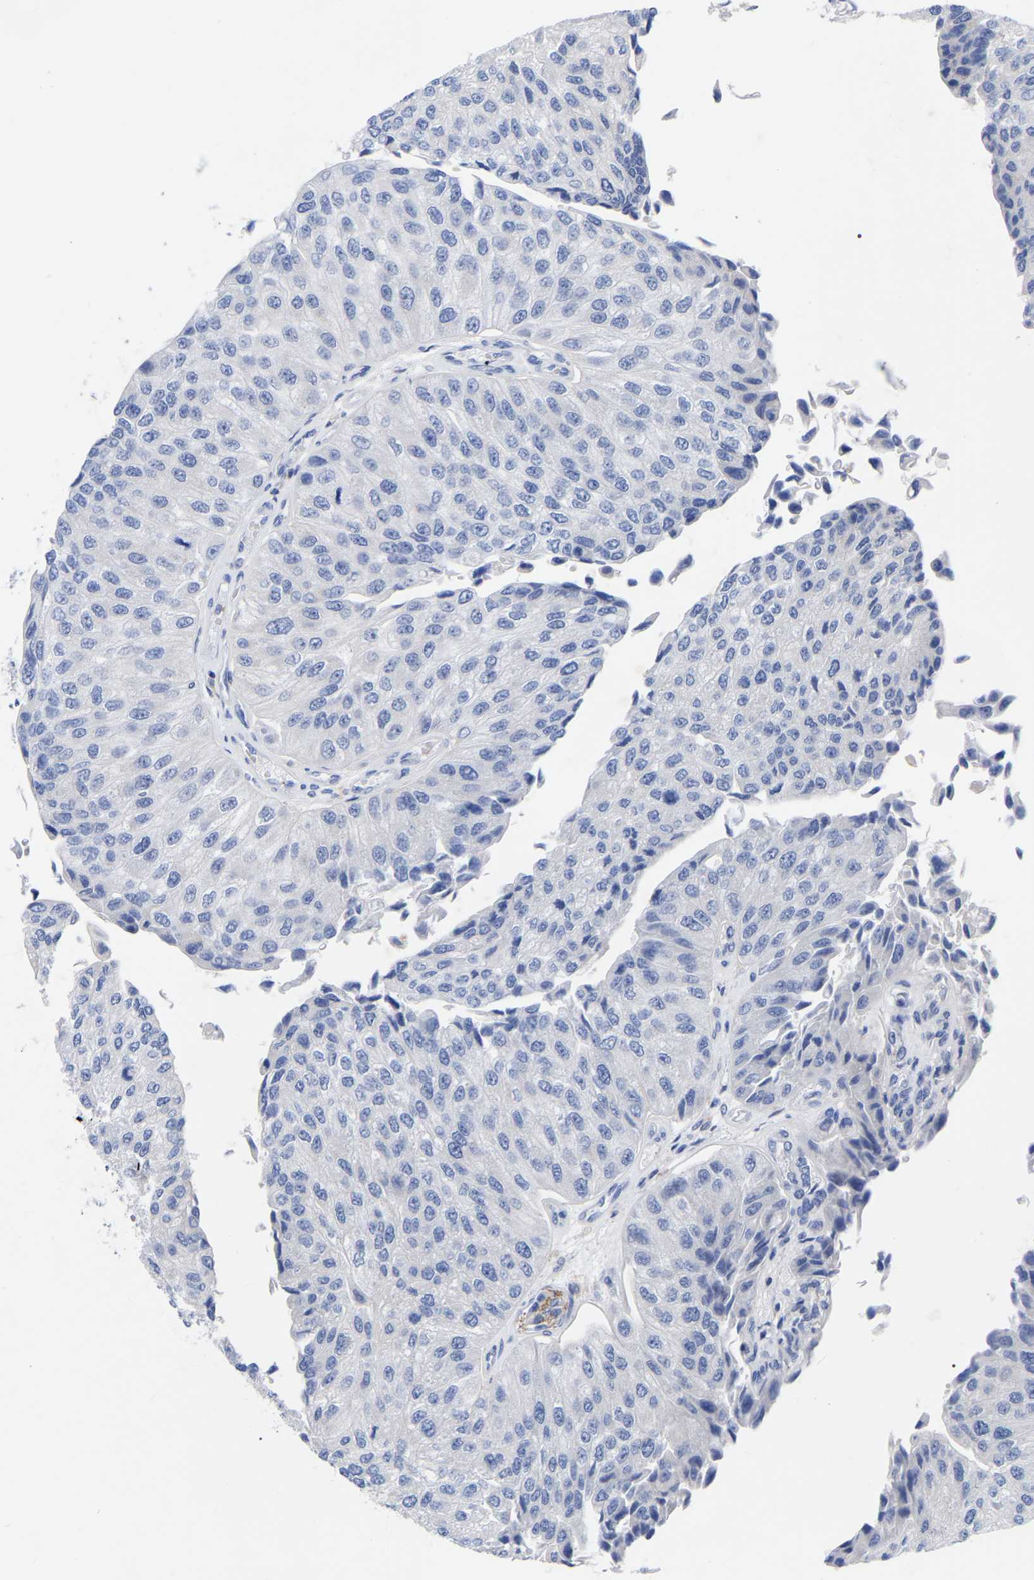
{"staining": {"intensity": "negative", "quantity": "none", "location": "none"}, "tissue": "urothelial cancer", "cell_type": "Tumor cells", "image_type": "cancer", "snomed": [{"axis": "morphology", "description": "Urothelial carcinoma, High grade"}, {"axis": "topography", "description": "Kidney"}, {"axis": "topography", "description": "Urinary bladder"}], "caption": "This is a histopathology image of IHC staining of urothelial carcinoma (high-grade), which shows no expression in tumor cells. (Brightfield microscopy of DAB immunohistochemistry at high magnification).", "gene": "PTPN7", "patient": {"sex": "male", "age": 77}}